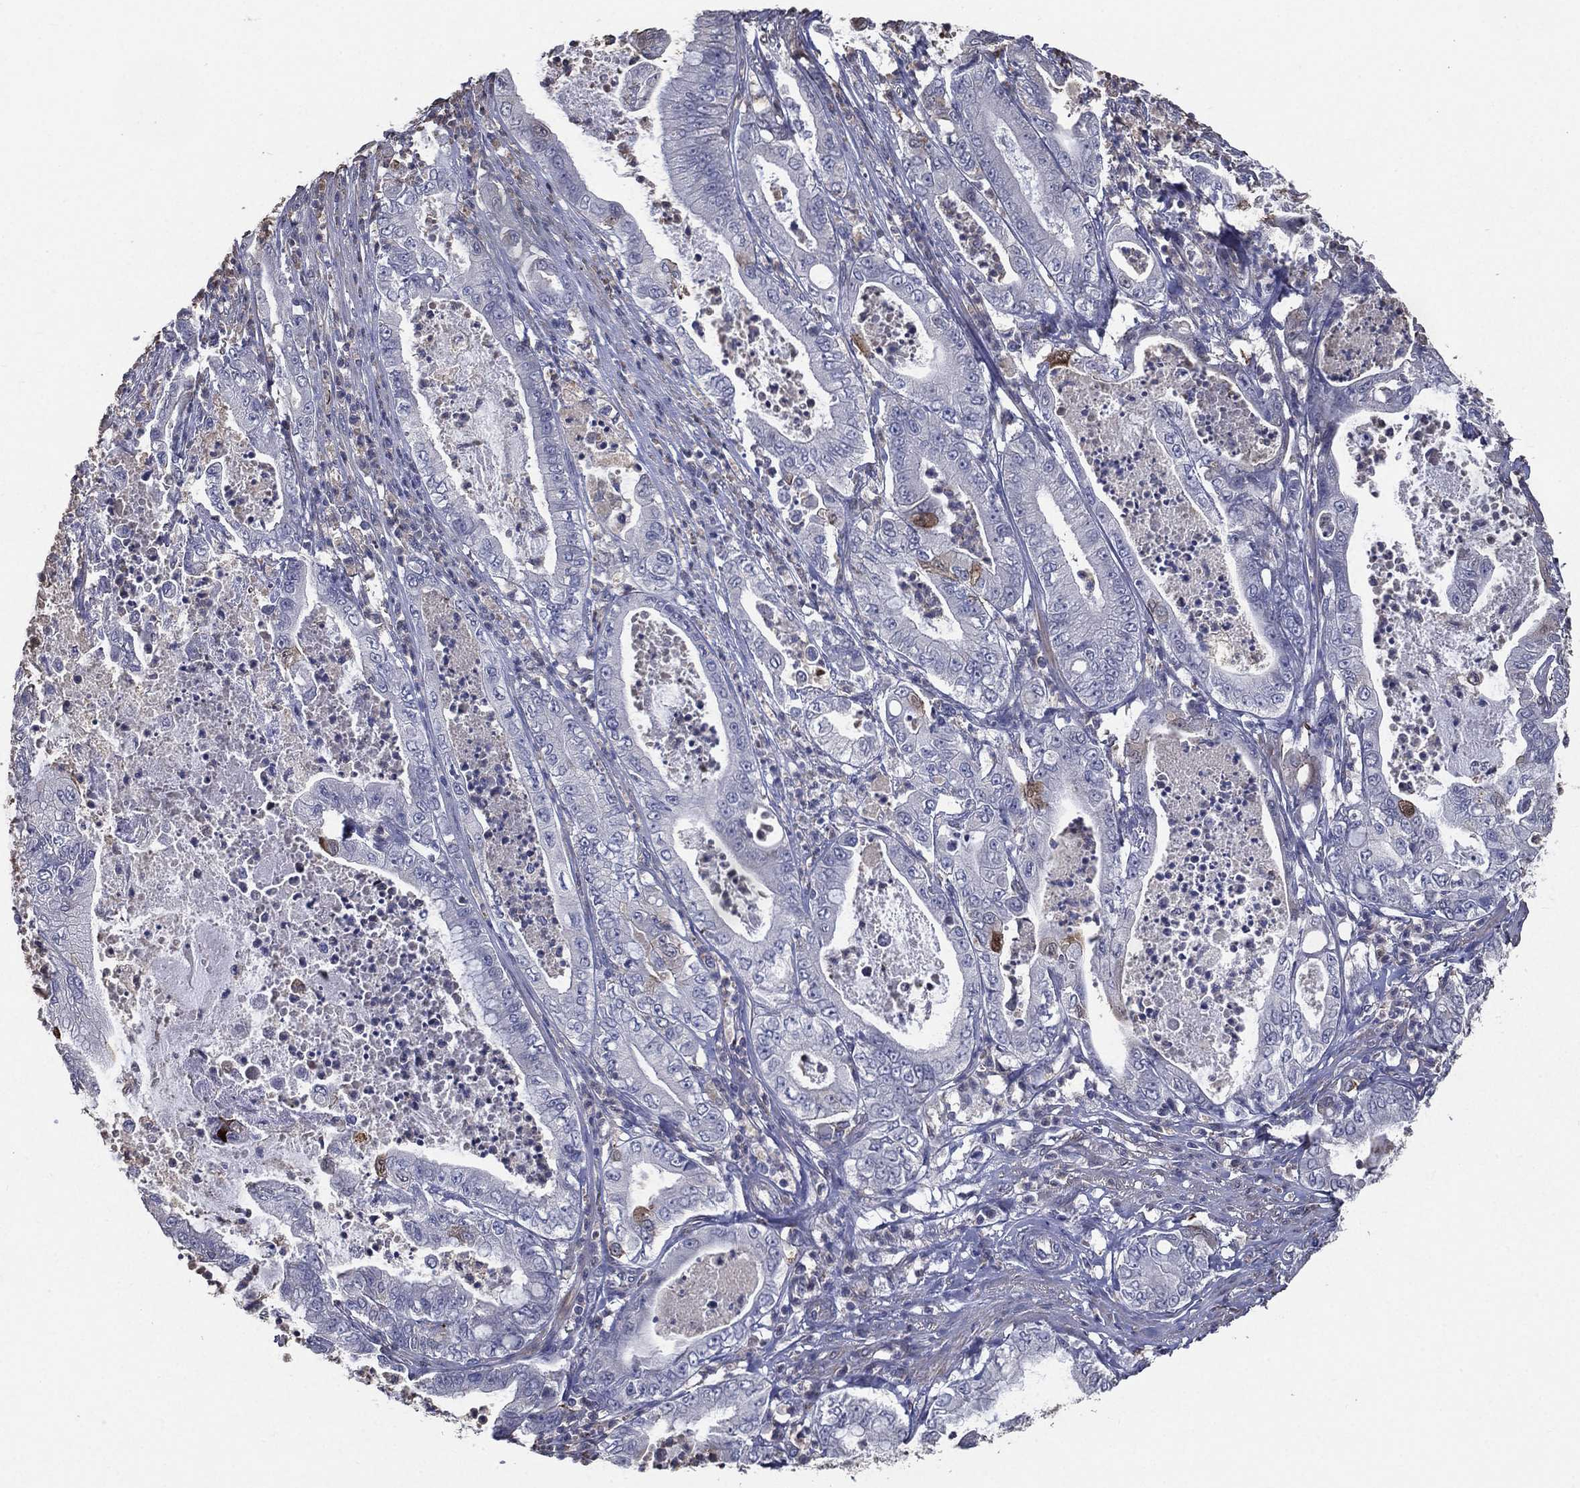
{"staining": {"intensity": "negative", "quantity": "none", "location": "none"}, "tissue": "pancreatic cancer", "cell_type": "Tumor cells", "image_type": "cancer", "snomed": [{"axis": "morphology", "description": "Adenocarcinoma, NOS"}, {"axis": "topography", "description": "Pancreas"}], "caption": "DAB immunohistochemical staining of human pancreatic cancer (adenocarcinoma) displays no significant expression in tumor cells.", "gene": "SERPINB2", "patient": {"sex": "male", "age": 71}}